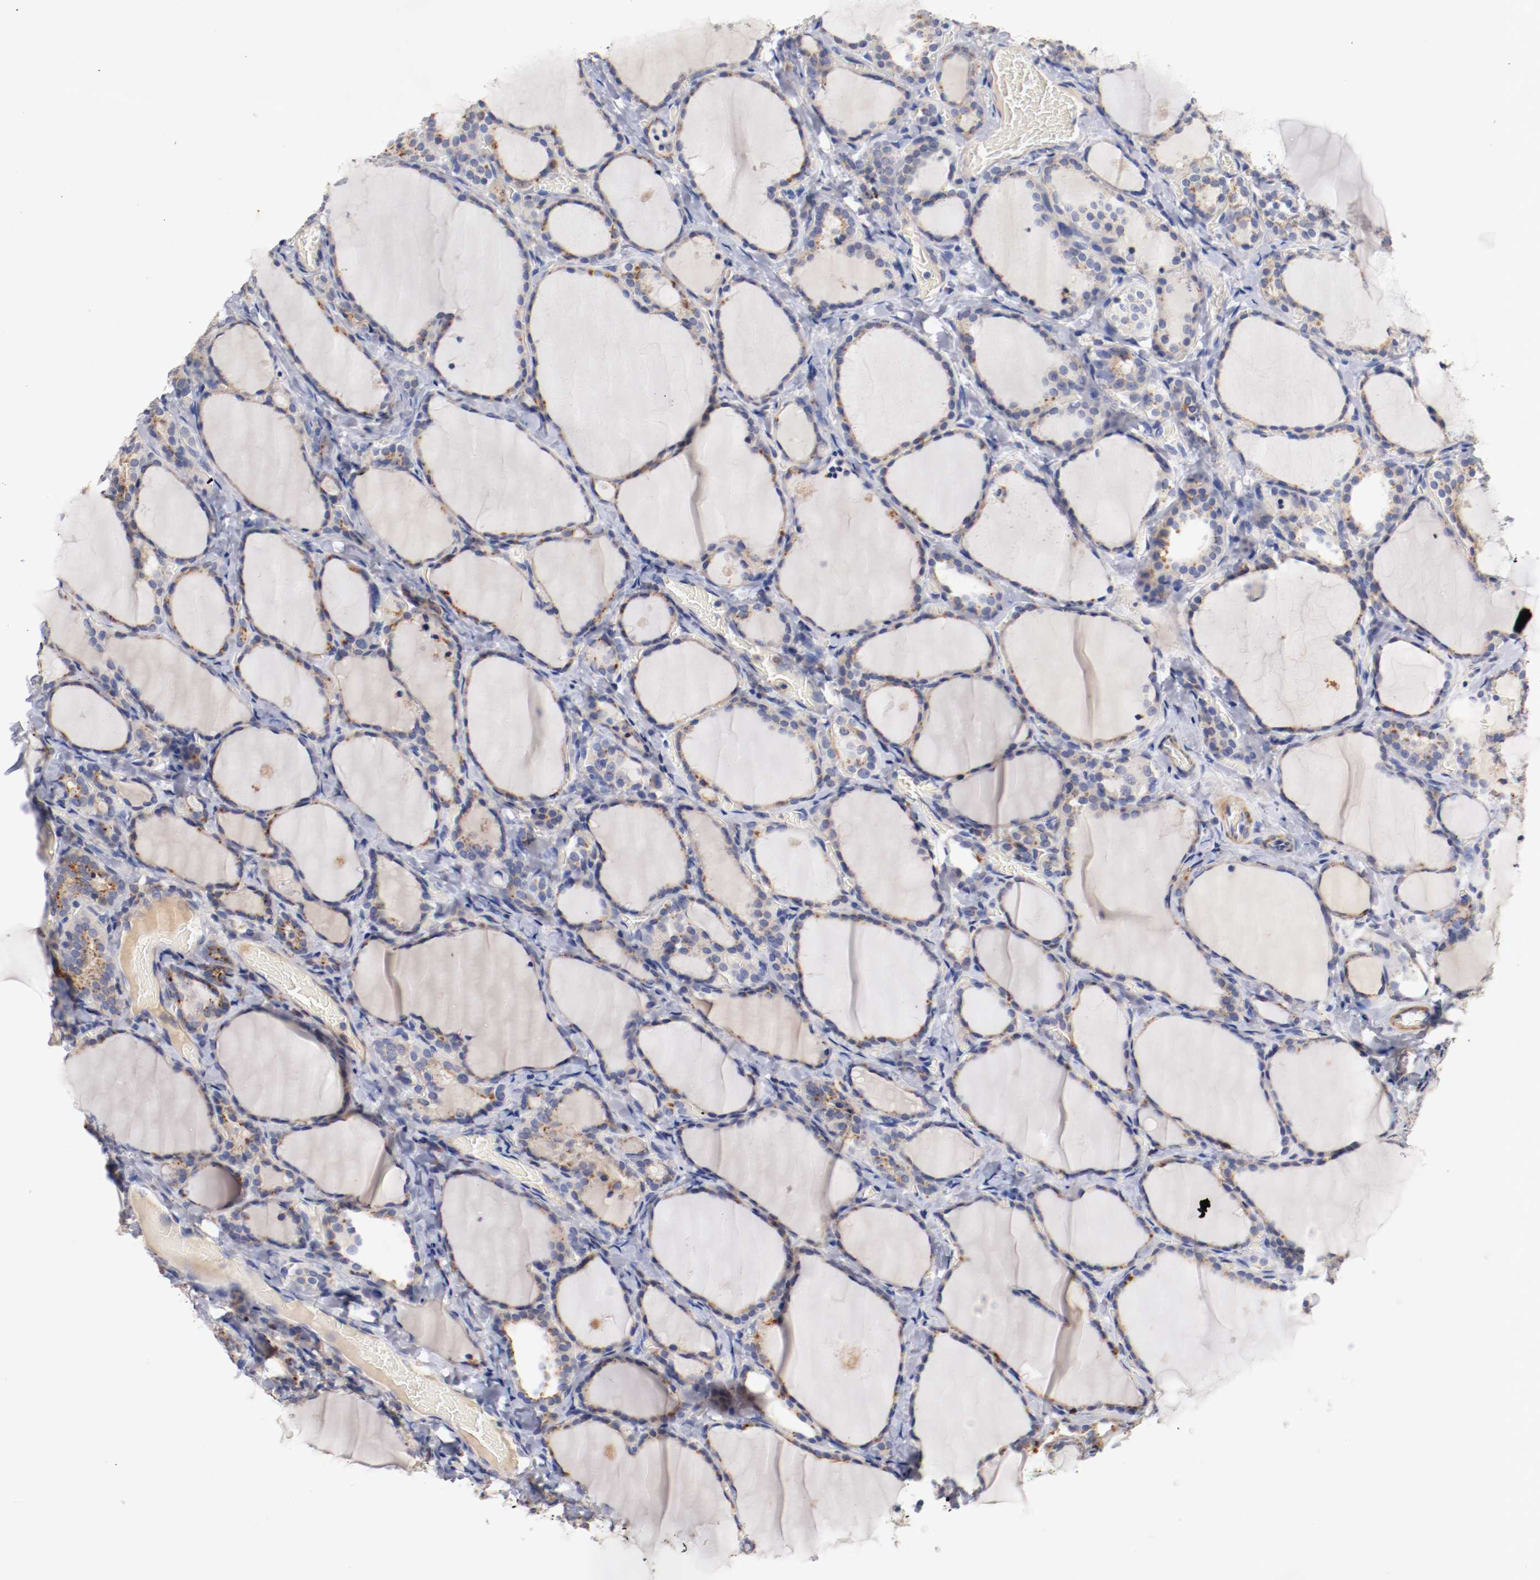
{"staining": {"intensity": "weak", "quantity": "25%-75%", "location": "cytoplasmic/membranous"}, "tissue": "thyroid gland", "cell_type": "Glandular cells", "image_type": "normal", "snomed": [{"axis": "morphology", "description": "Normal tissue, NOS"}, {"axis": "morphology", "description": "Papillary adenocarcinoma, NOS"}, {"axis": "topography", "description": "Thyroid gland"}], "caption": "IHC (DAB) staining of unremarkable thyroid gland reveals weak cytoplasmic/membranous protein staining in about 25%-75% of glandular cells. The staining was performed using DAB (3,3'-diaminobenzidine), with brown indicating positive protein expression. Nuclei are stained blue with hematoxylin.", "gene": "SEMA5A", "patient": {"sex": "female", "age": 30}}